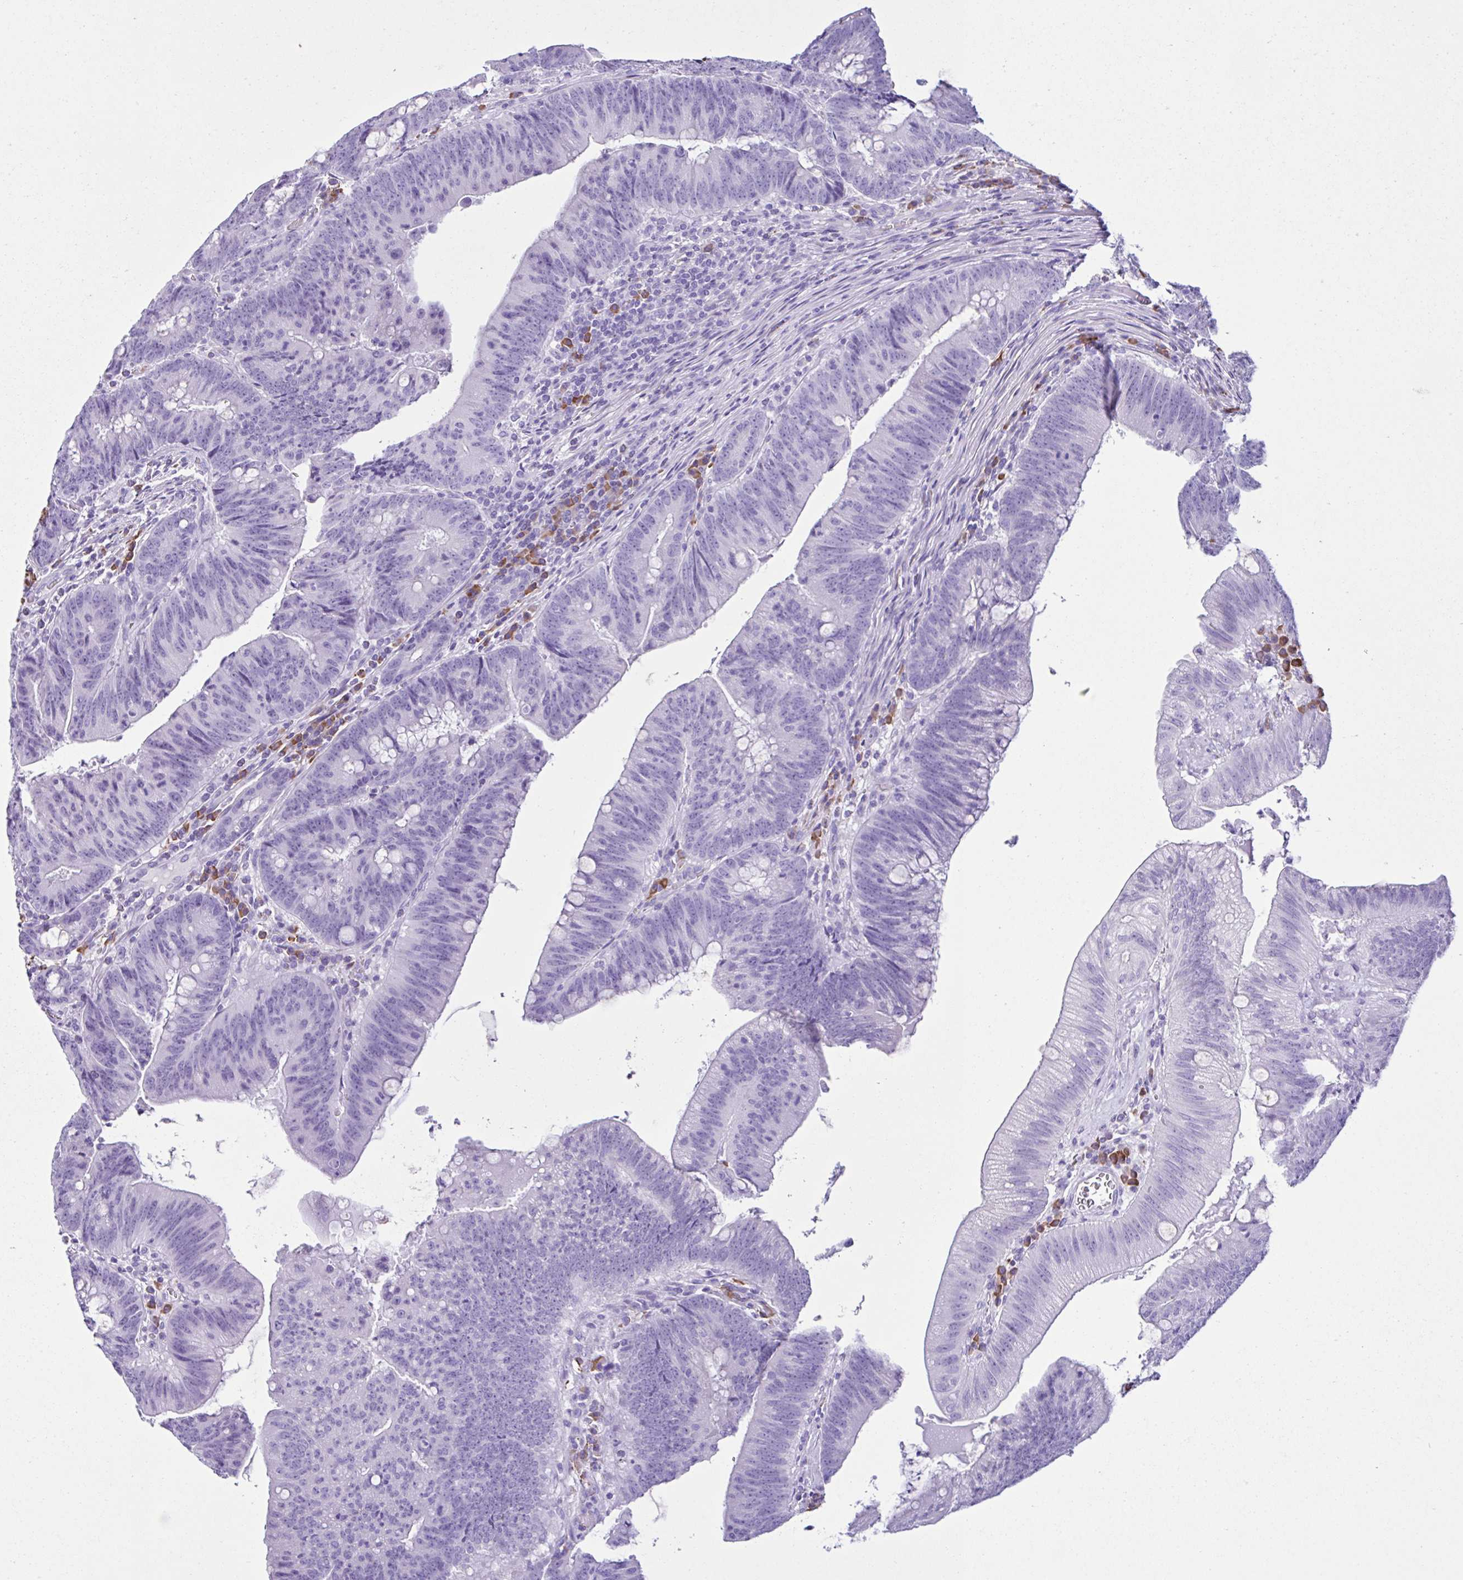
{"staining": {"intensity": "negative", "quantity": "none", "location": "none"}, "tissue": "colorectal cancer", "cell_type": "Tumor cells", "image_type": "cancer", "snomed": [{"axis": "morphology", "description": "Adenocarcinoma, NOS"}, {"axis": "topography", "description": "Colon"}], "caption": "This is an IHC histopathology image of adenocarcinoma (colorectal). There is no staining in tumor cells.", "gene": "PIGF", "patient": {"sex": "female", "age": 87}}